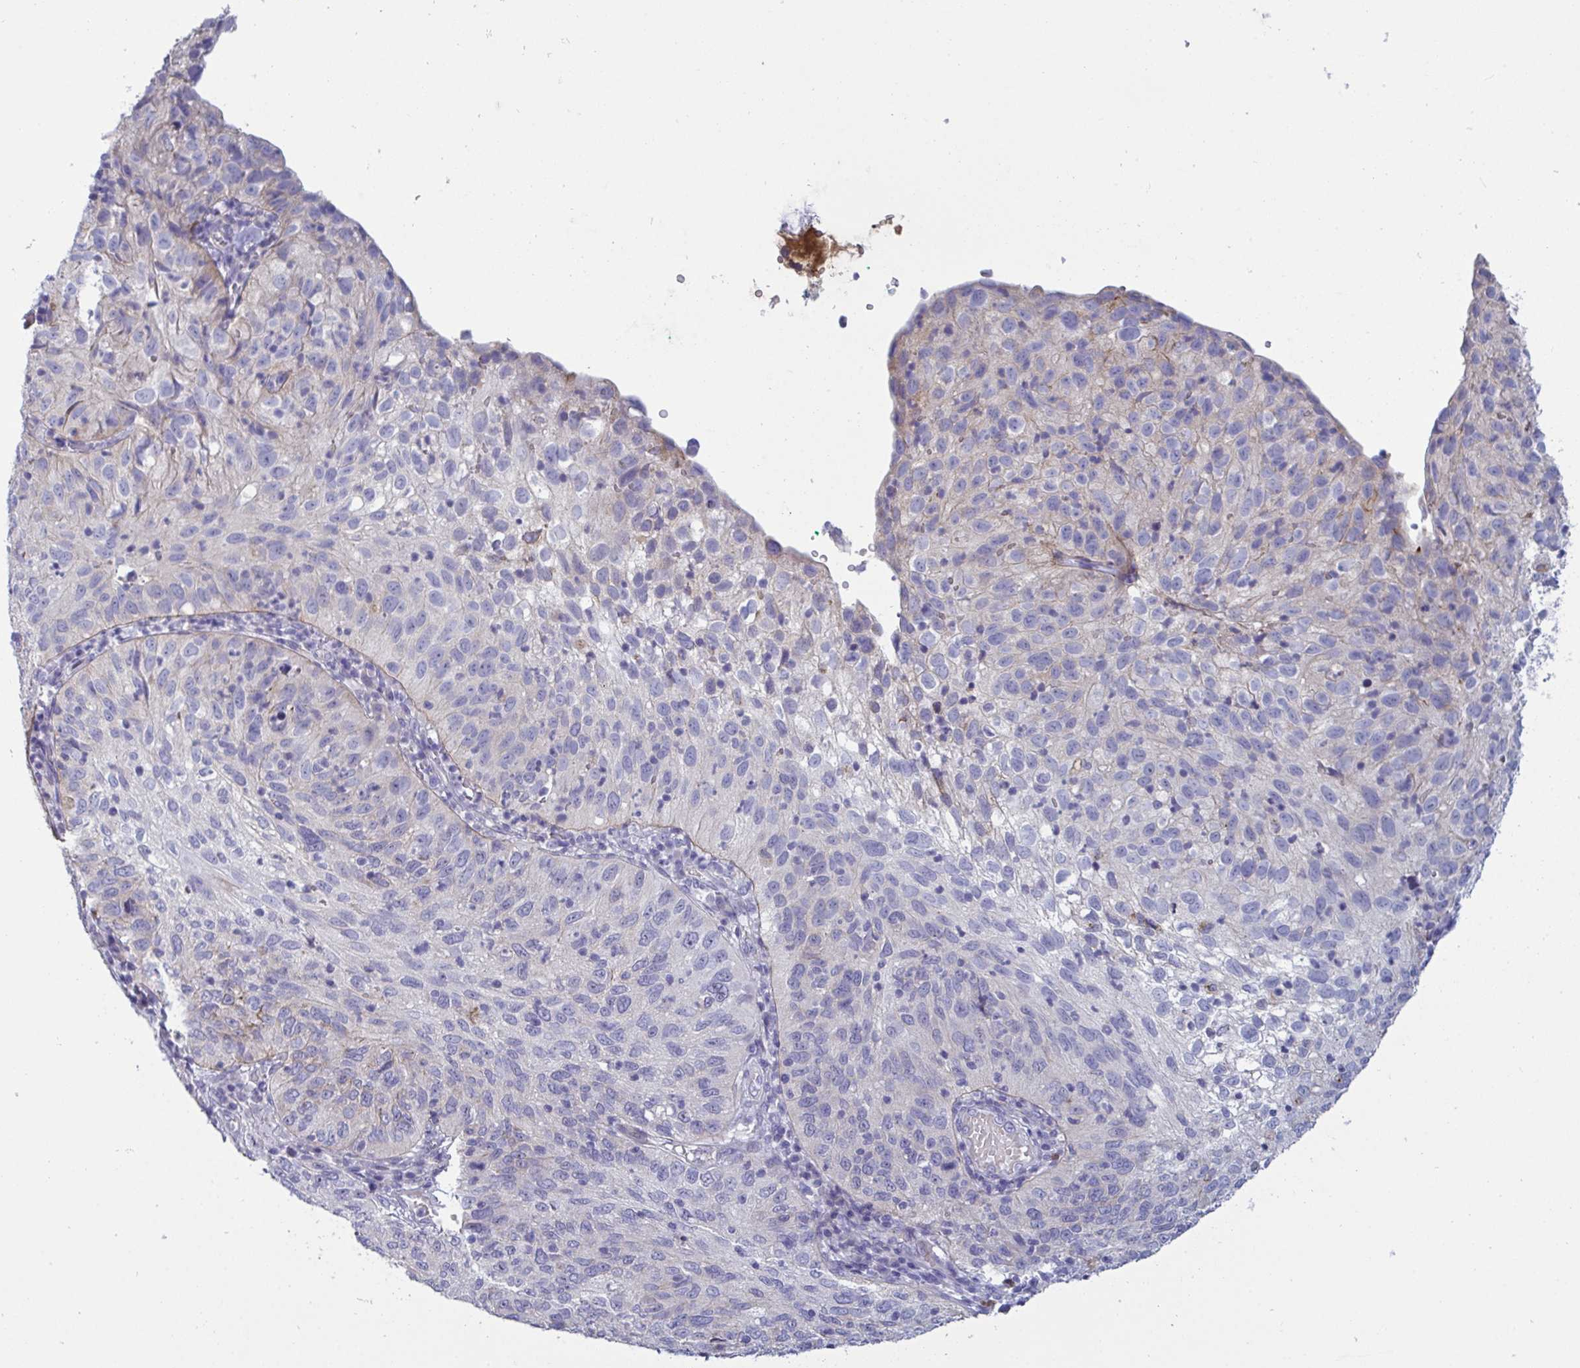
{"staining": {"intensity": "negative", "quantity": "none", "location": "none"}, "tissue": "cervical cancer", "cell_type": "Tumor cells", "image_type": "cancer", "snomed": [{"axis": "morphology", "description": "Squamous cell carcinoma, NOS"}, {"axis": "topography", "description": "Cervix"}], "caption": "Micrograph shows no protein positivity in tumor cells of cervical squamous cell carcinoma tissue.", "gene": "TAS2R38", "patient": {"sex": "female", "age": 52}}